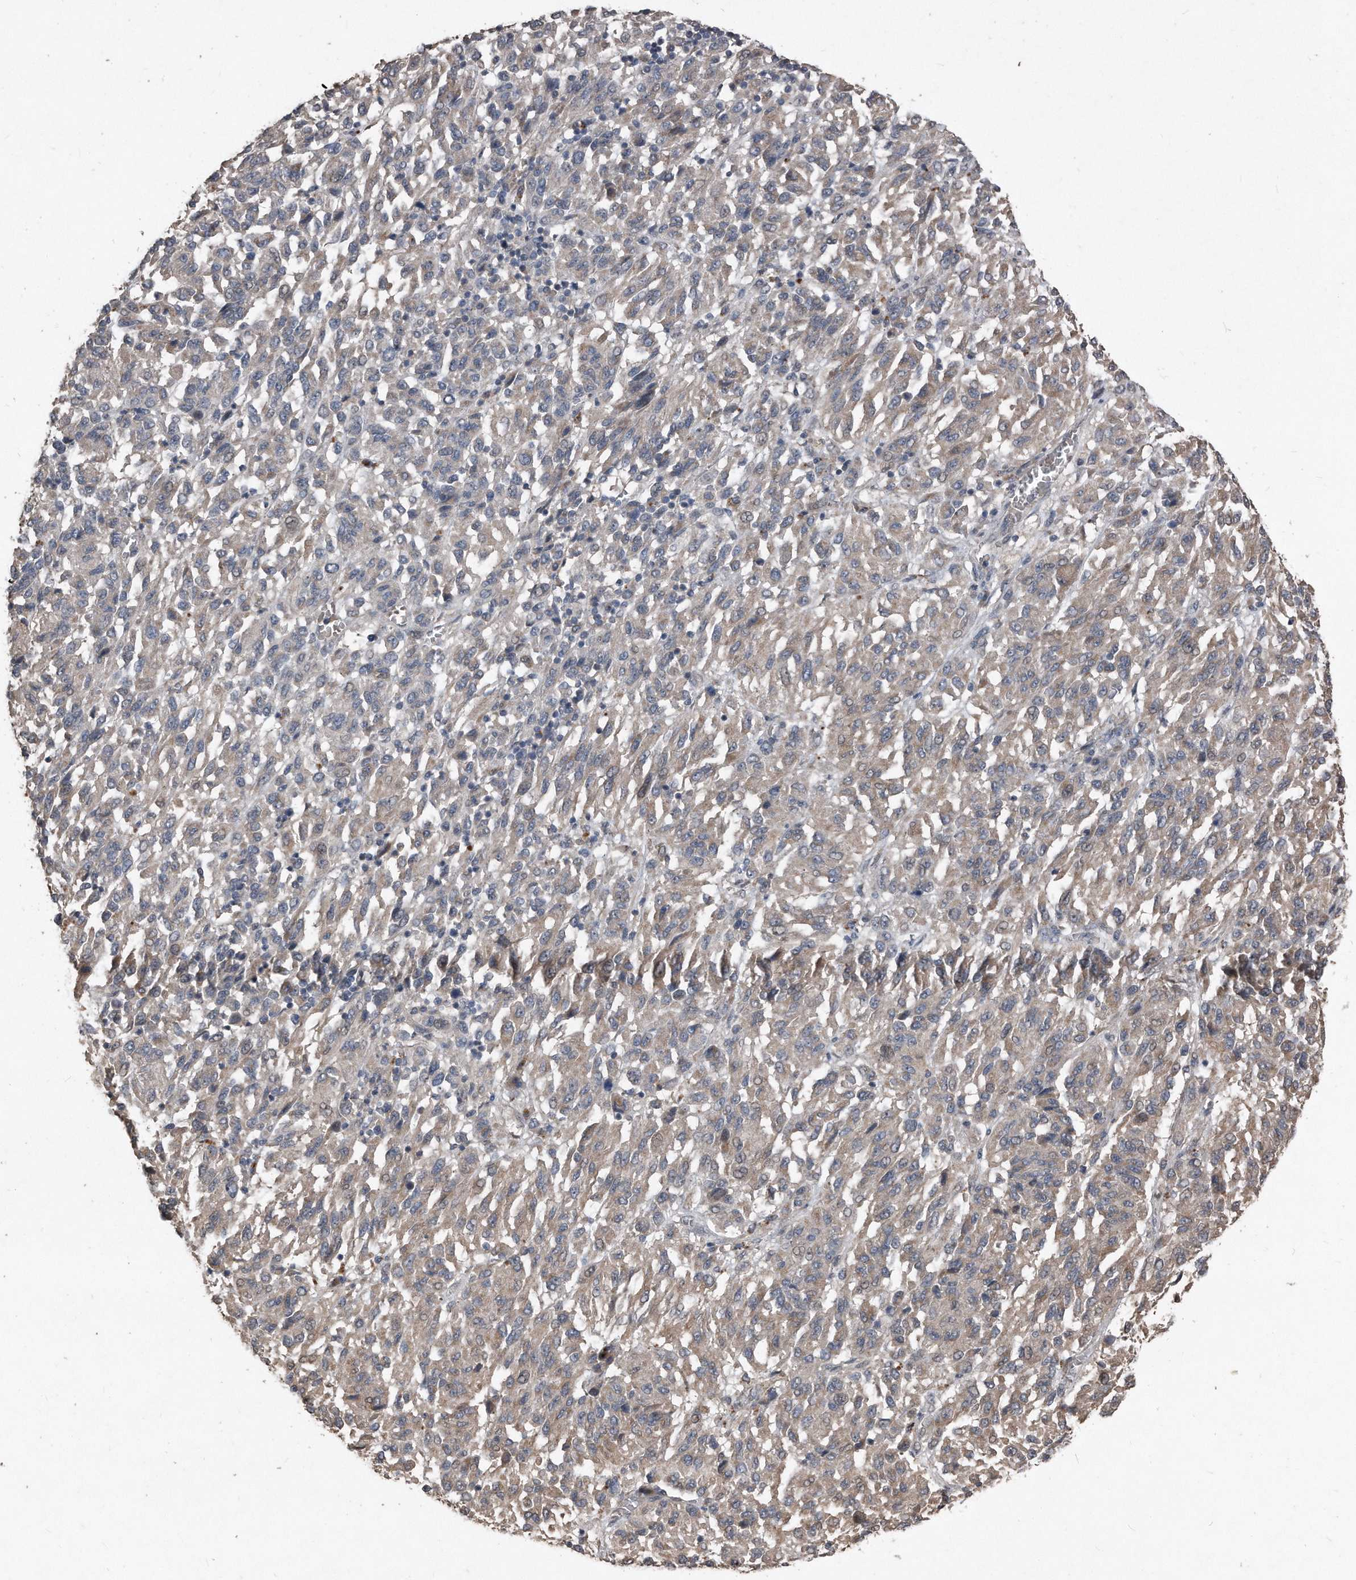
{"staining": {"intensity": "weak", "quantity": "<25%", "location": "cytoplasmic/membranous"}, "tissue": "melanoma", "cell_type": "Tumor cells", "image_type": "cancer", "snomed": [{"axis": "morphology", "description": "Malignant melanoma, Metastatic site"}, {"axis": "topography", "description": "Lung"}], "caption": "There is no significant expression in tumor cells of malignant melanoma (metastatic site).", "gene": "ANKRD10", "patient": {"sex": "male", "age": 64}}